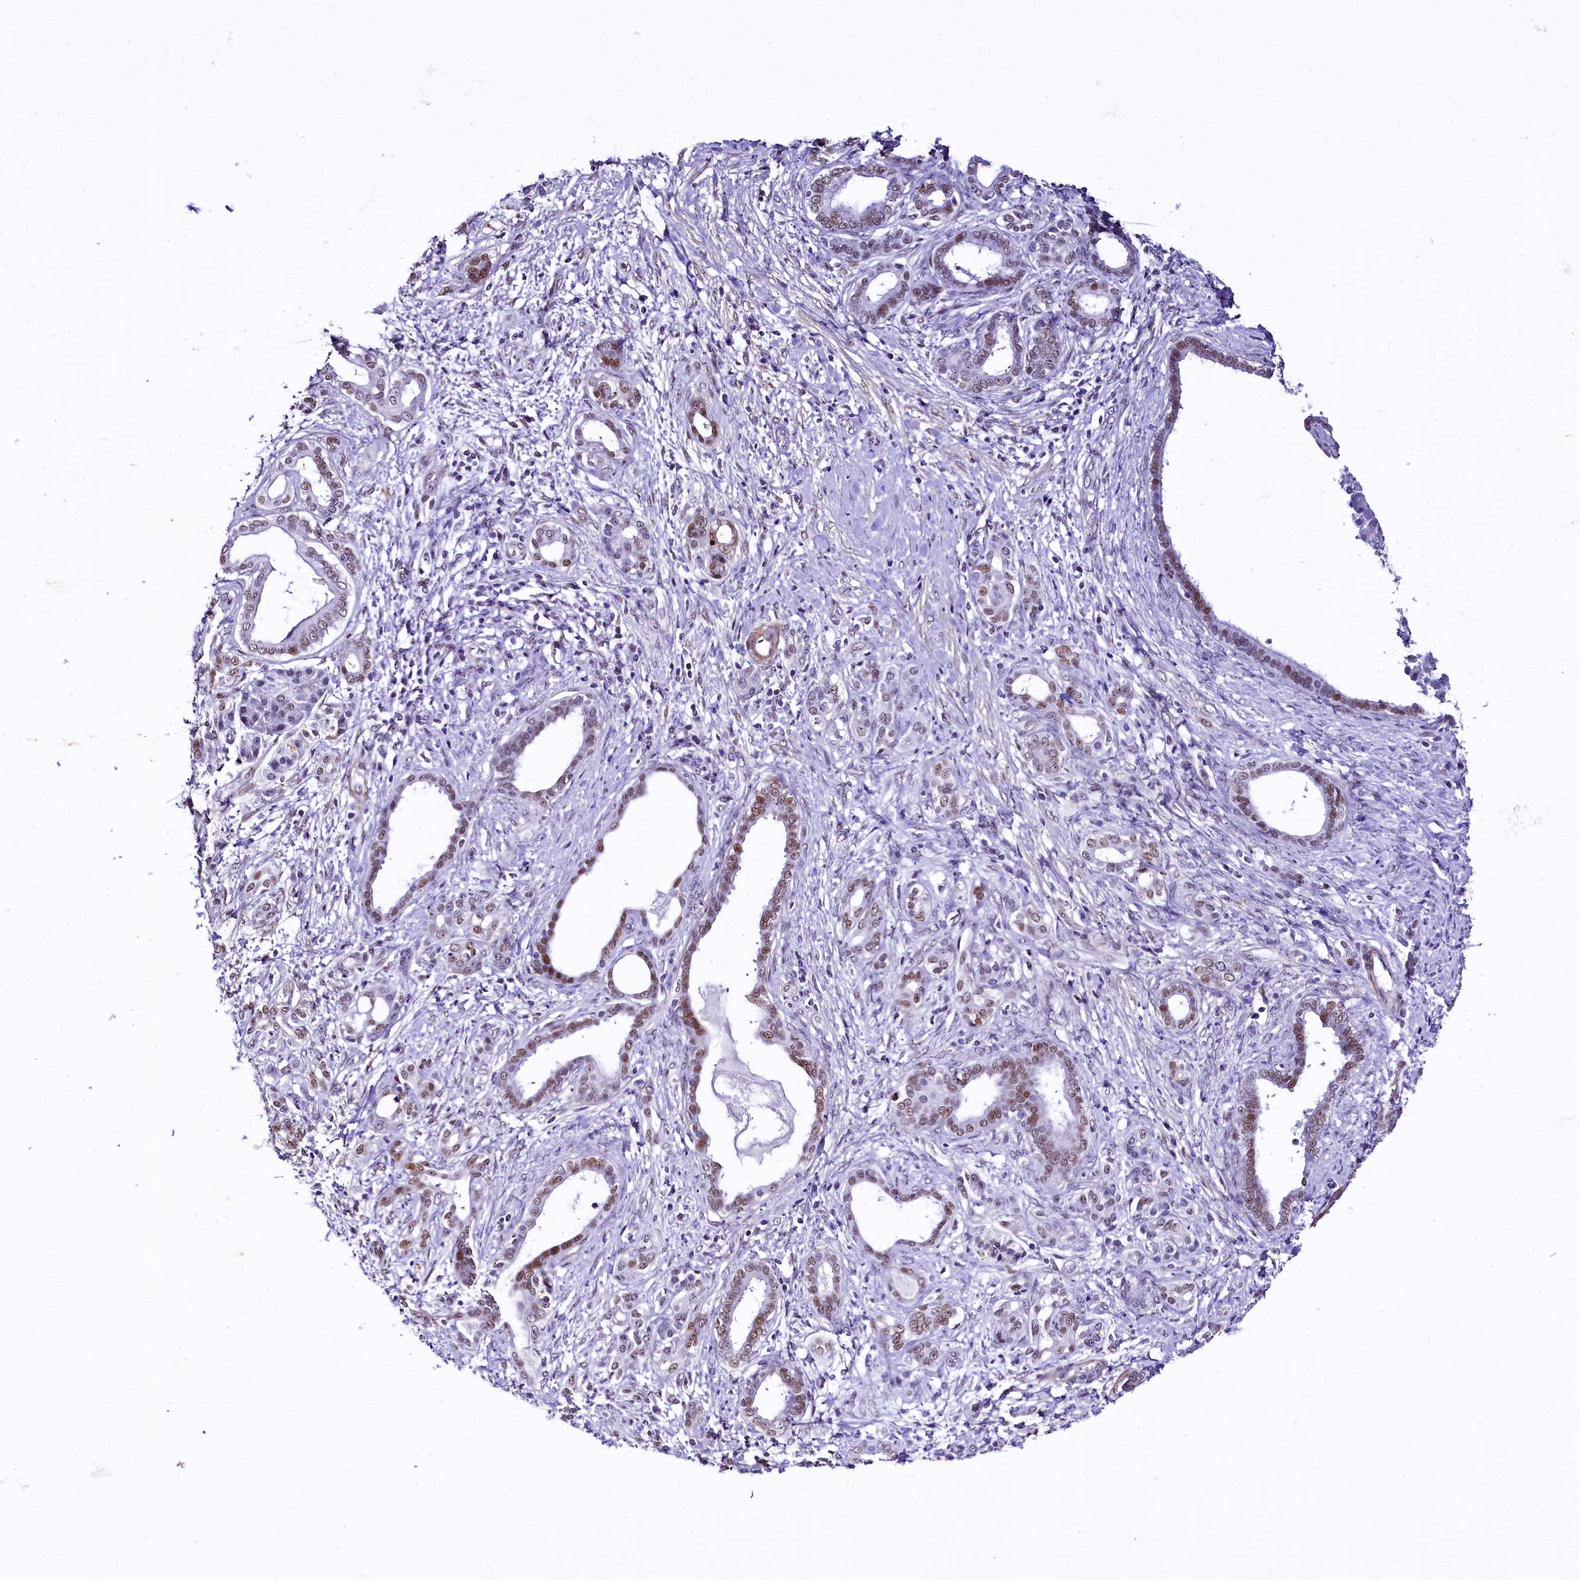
{"staining": {"intensity": "moderate", "quantity": ">75%", "location": "nuclear"}, "tissue": "pancreatic cancer", "cell_type": "Tumor cells", "image_type": "cancer", "snomed": [{"axis": "morphology", "description": "Adenocarcinoma, NOS"}, {"axis": "topography", "description": "Pancreas"}], "caption": "Pancreatic cancer (adenocarcinoma) tissue exhibits moderate nuclear positivity in approximately >75% of tumor cells (IHC, brightfield microscopy, high magnification).", "gene": "SAMD10", "patient": {"sex": "female", "age": 55}}